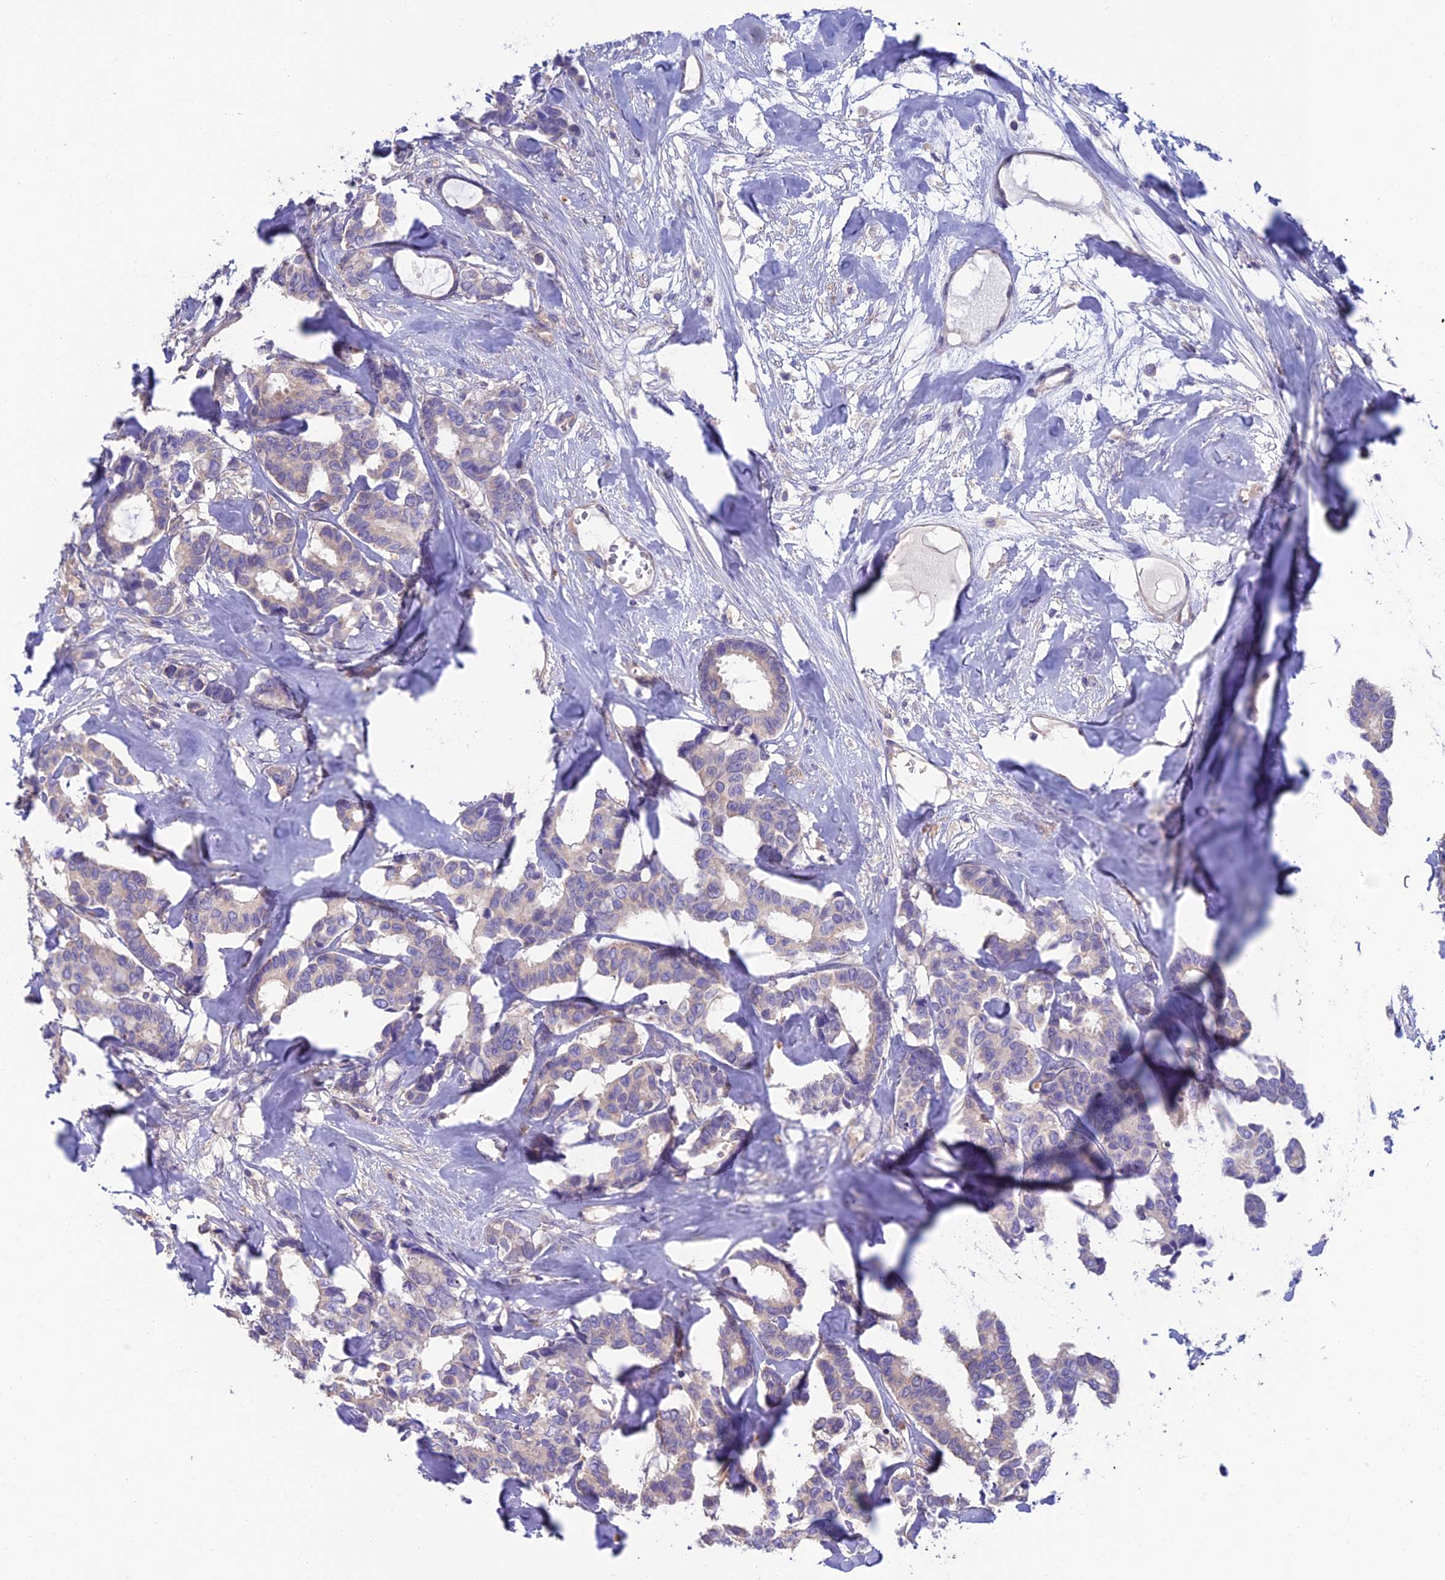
{"staining": {"intensity": "negative", "quantity": "none", "location": "none"}, "tissue": "breast cancer", "cell_type": "Tumor cells", "image_type": "cancer", "snomed": [{"axis": "morphology", "description": "Duct carcinoma"}, {"axis": "topography", "description": "Breast"}], "caption": "Immunohistochemical staining of breast infiltrating ductal carcinoma shows no significant expression in tumor cells.", "gene": "SNAP91", "patient": {"sex": "female", "age": 87}}